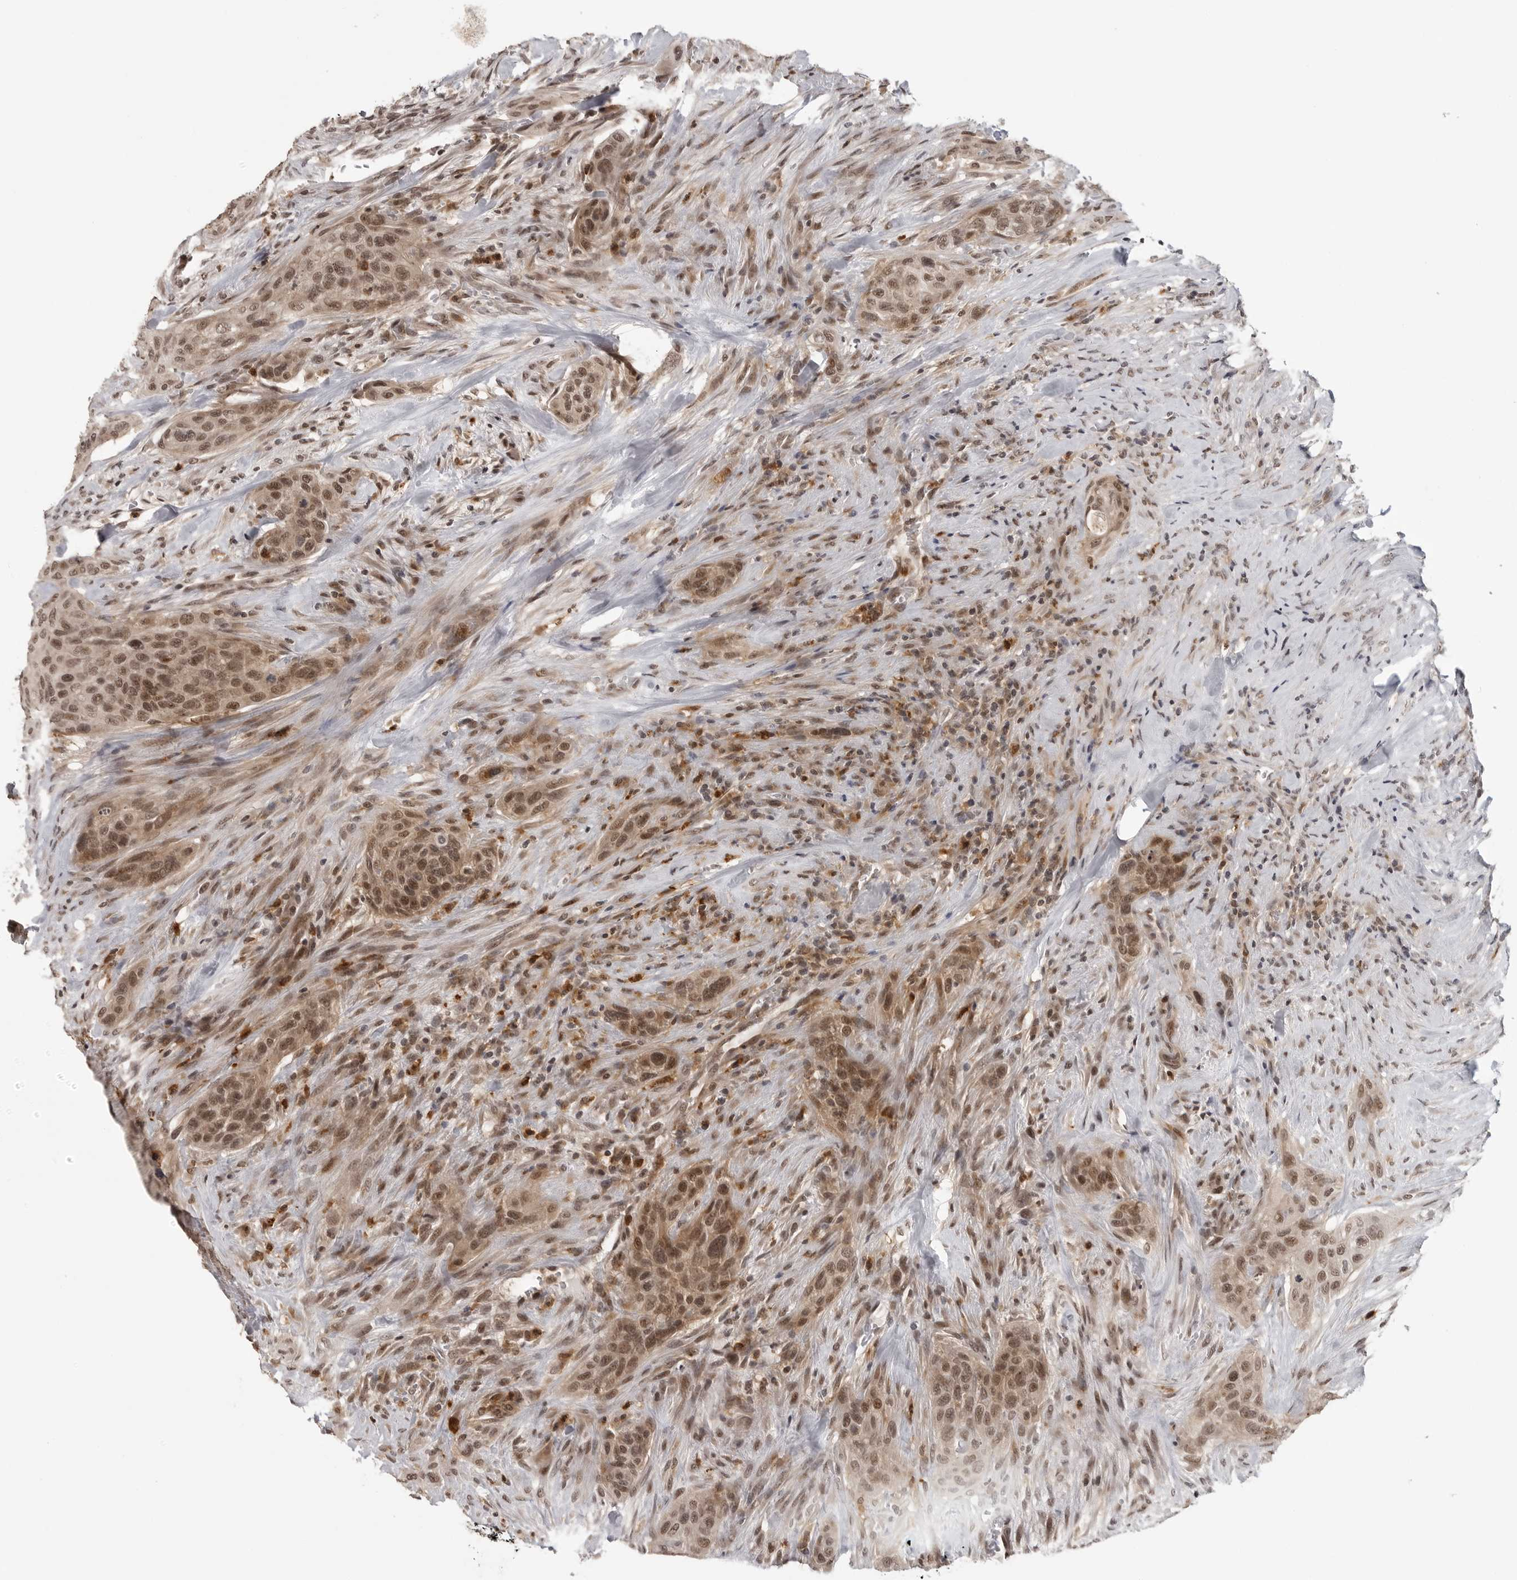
{"staining": {"intensity": "moderate", "quantity": ">75%", "location": "cytoplasmic/membranous,nuclear"}, "tissue": "urothelial cancer", "cell_type": "Tumor cells", "image_type": "cancer", "snomed": [{"axis": "morphology", "description": "Urothelial carcinoma, High grade"}, {"axis": "topography", "description": "Urinary bladder"}], "caption": "High-grade urothelial carcinoma tissue shows moderate cytoplasmic/membranous and nuclear staining in approximately >75% of tumor cells, visualized by immunohistochemistry.", "gene": "PEG3", "patient": {"sex": "male", "age": 35}}